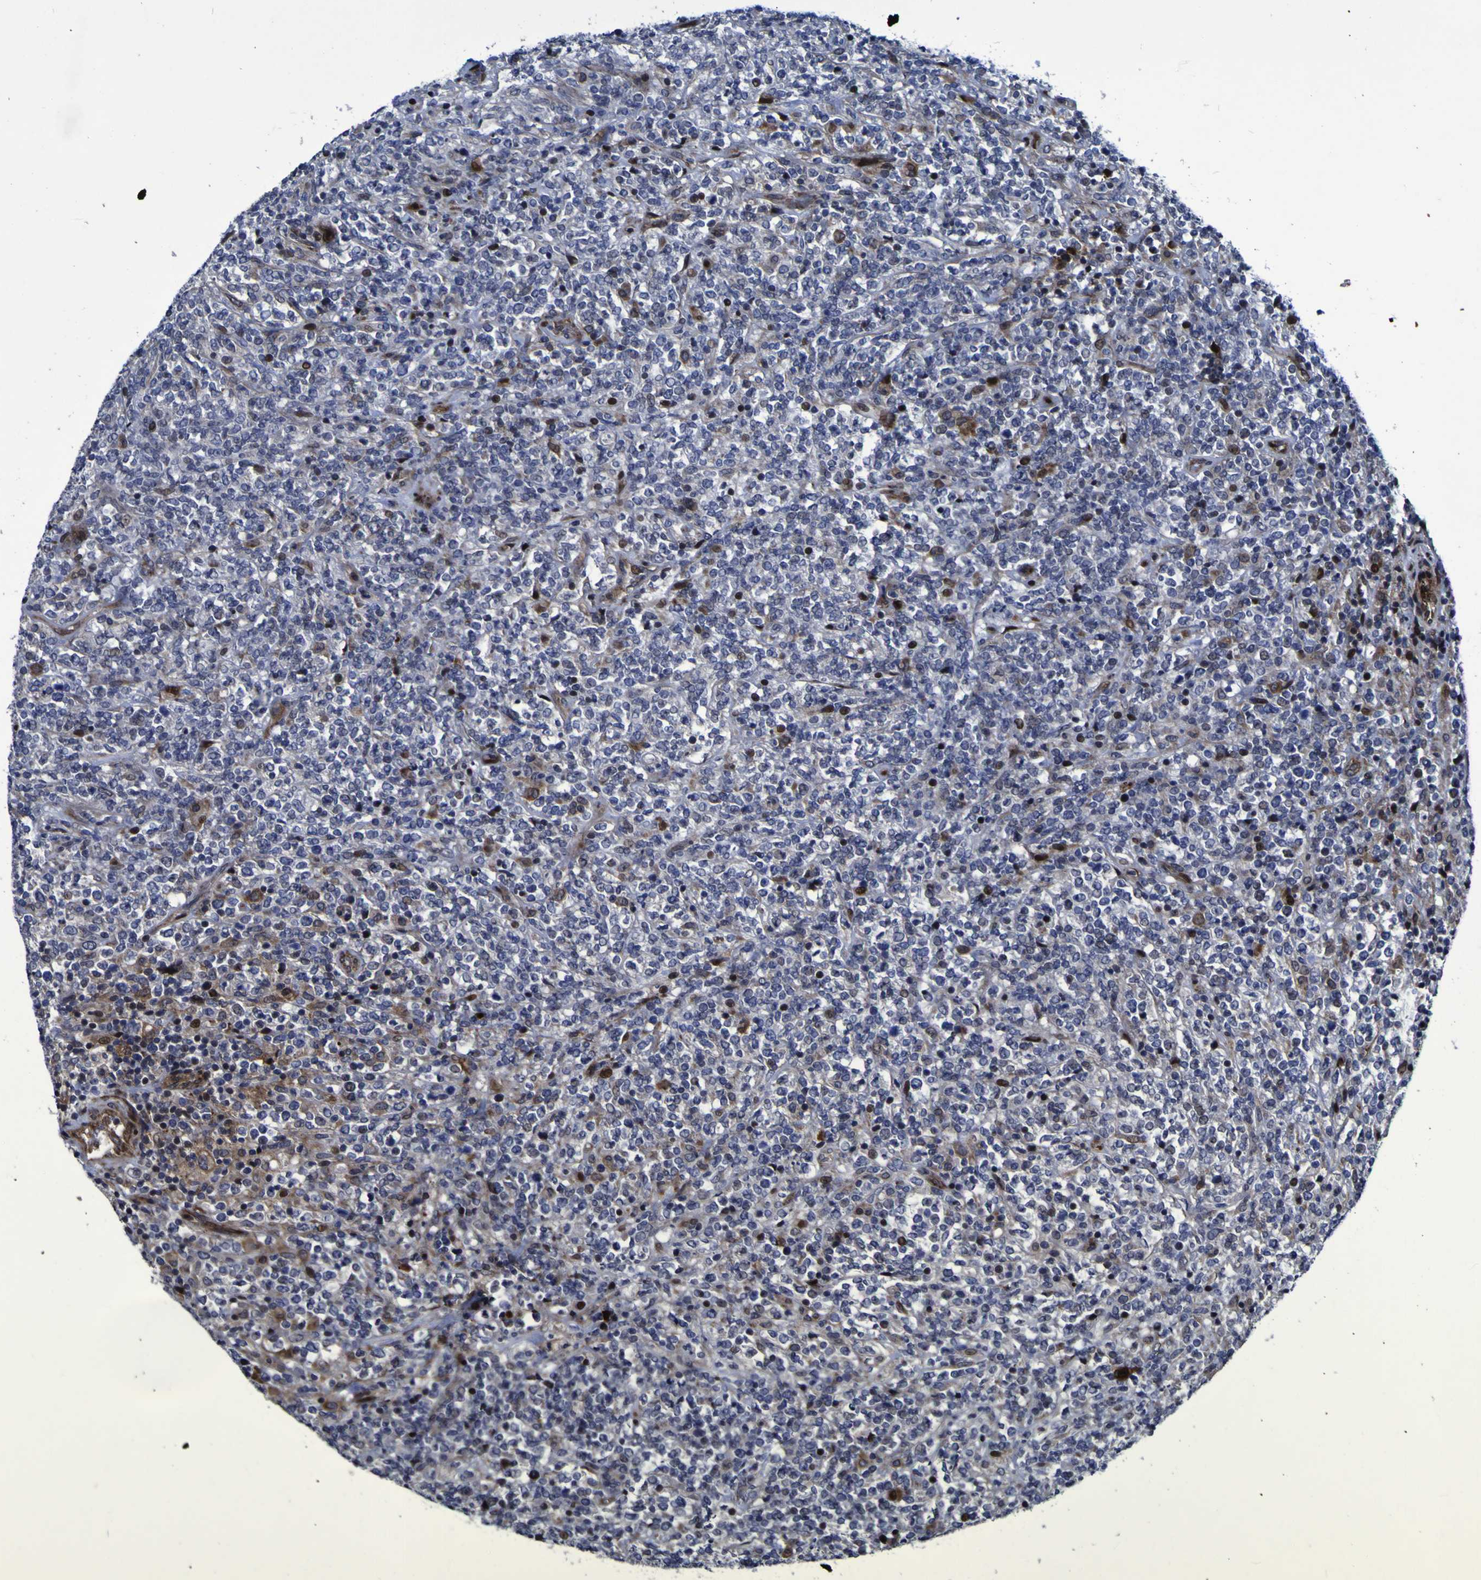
{"staining": {"intensity": "moderate", "quantity": "<25%", "location": "cytoplasmic/membranous,nuclear"}, "tissue": "lymphoma", "cell_type": "Tumor cells", "image_type": "cancer", "snomed": [{"axis": "morphology", "description": "Malignant lymphoma, non-Hodgkin's type, High grade"}, {"axis": "topography", "description": "Soft tissue"}], "caption": "Brown immunohistochemical staining in human malignant lymphoma, non-Hodgkin's type (high-grade) shows moderate cytoplasmic/membranous and nuclear staining in approximately <25% of tumor cells.", "gene": "MGLL", "patient": {"sex": "male", "age": 18}}